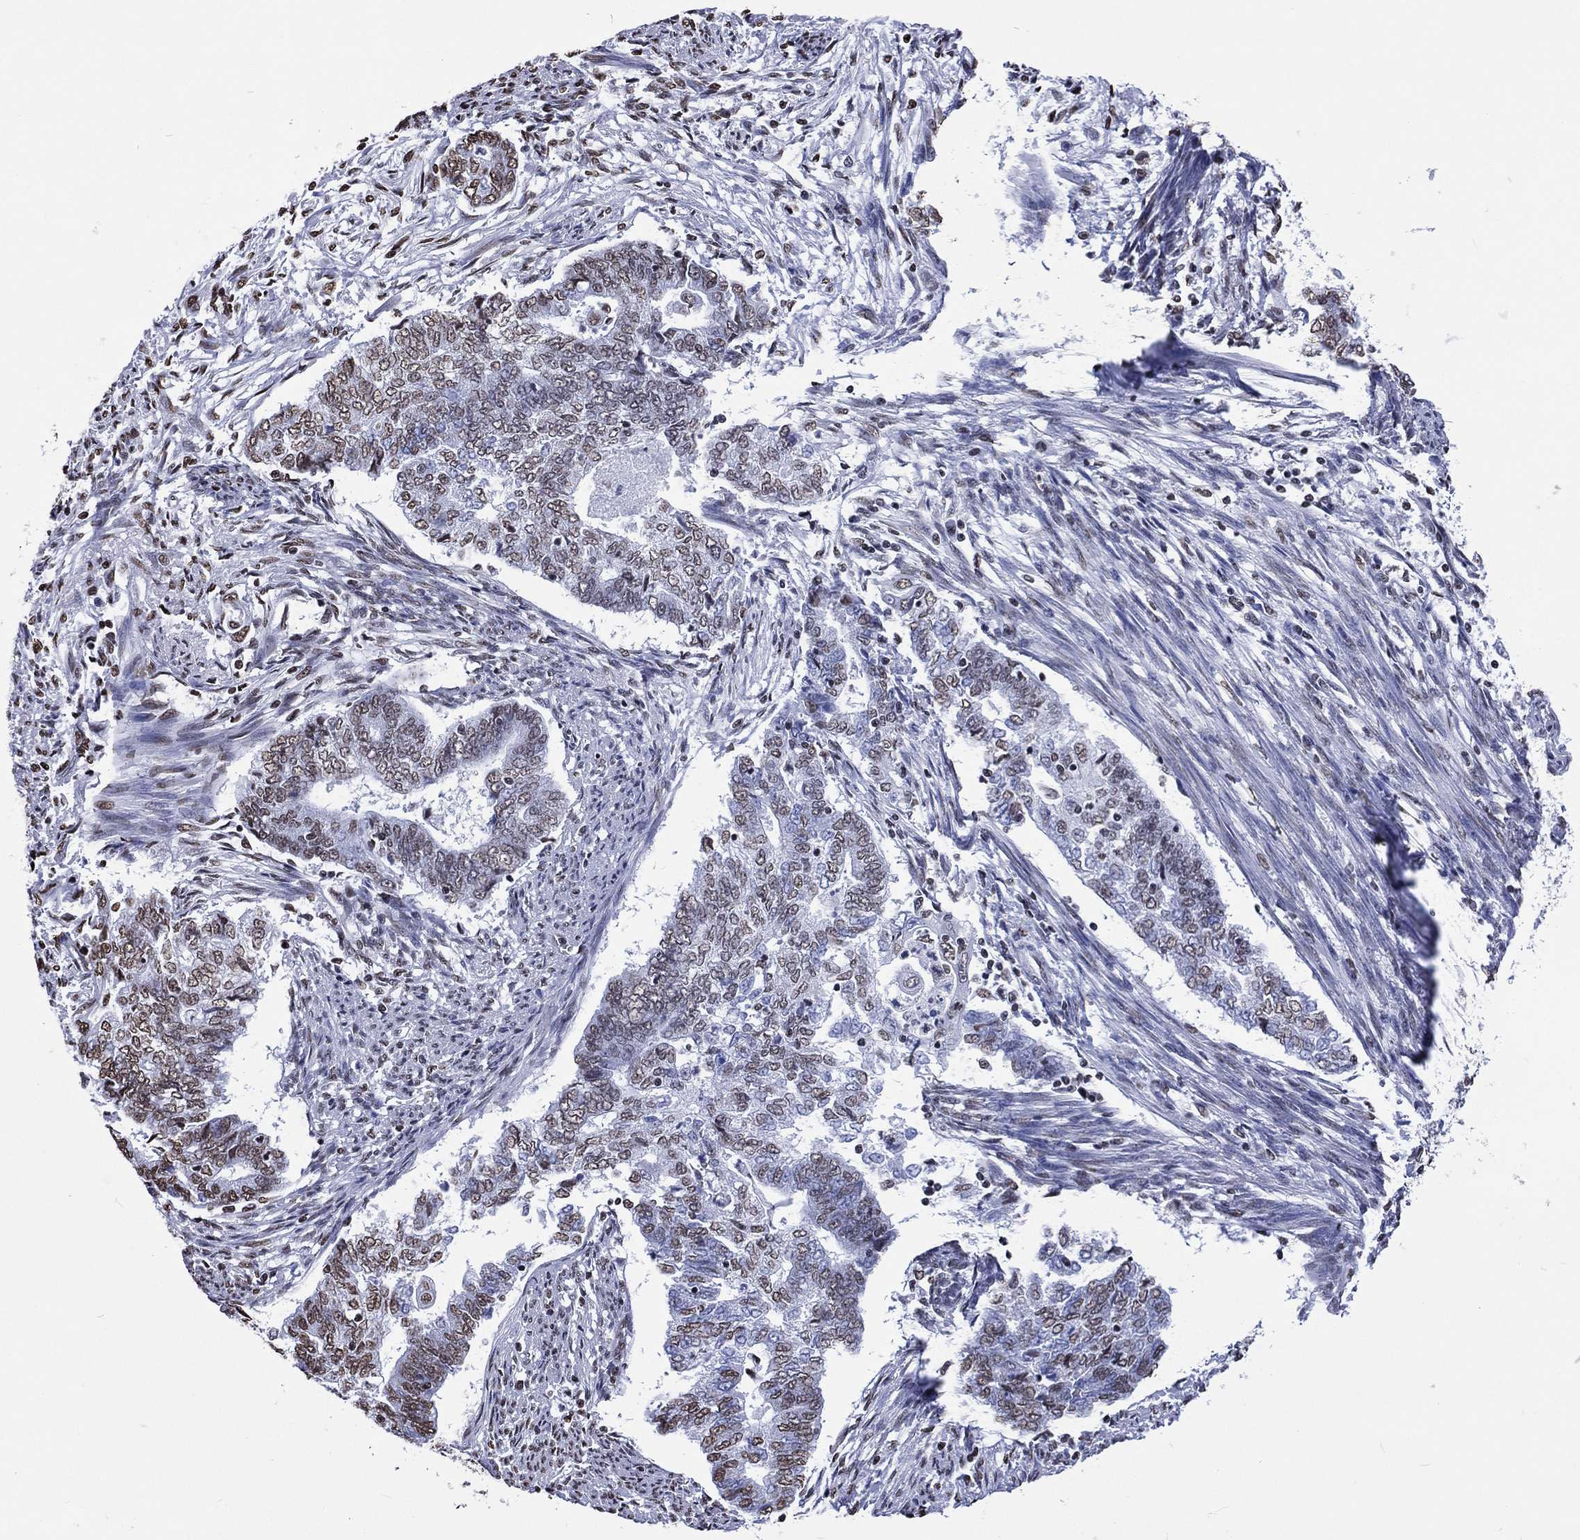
{"staining": {"intensity": "weak", "quantity": "25%-75%", "location": "nuclear"}, "tissue": "endometrial cancer", "cell_type": "Tumor cells", "image_type": "cancer", "snomed": [{"axis": "morphology", "description": "Adenocarcinoma, NOS"}, {"axis": "topography", "description": "Endometrium"}], "caption": "Human adenocarcinoma (endometrial) stained for a protein (brown) exhibits weak nuclear positive expression in approximately 25%-75% of tumor cells.", "gene": "RETREG2", "patient": {"sex": "female", "age": 65}}